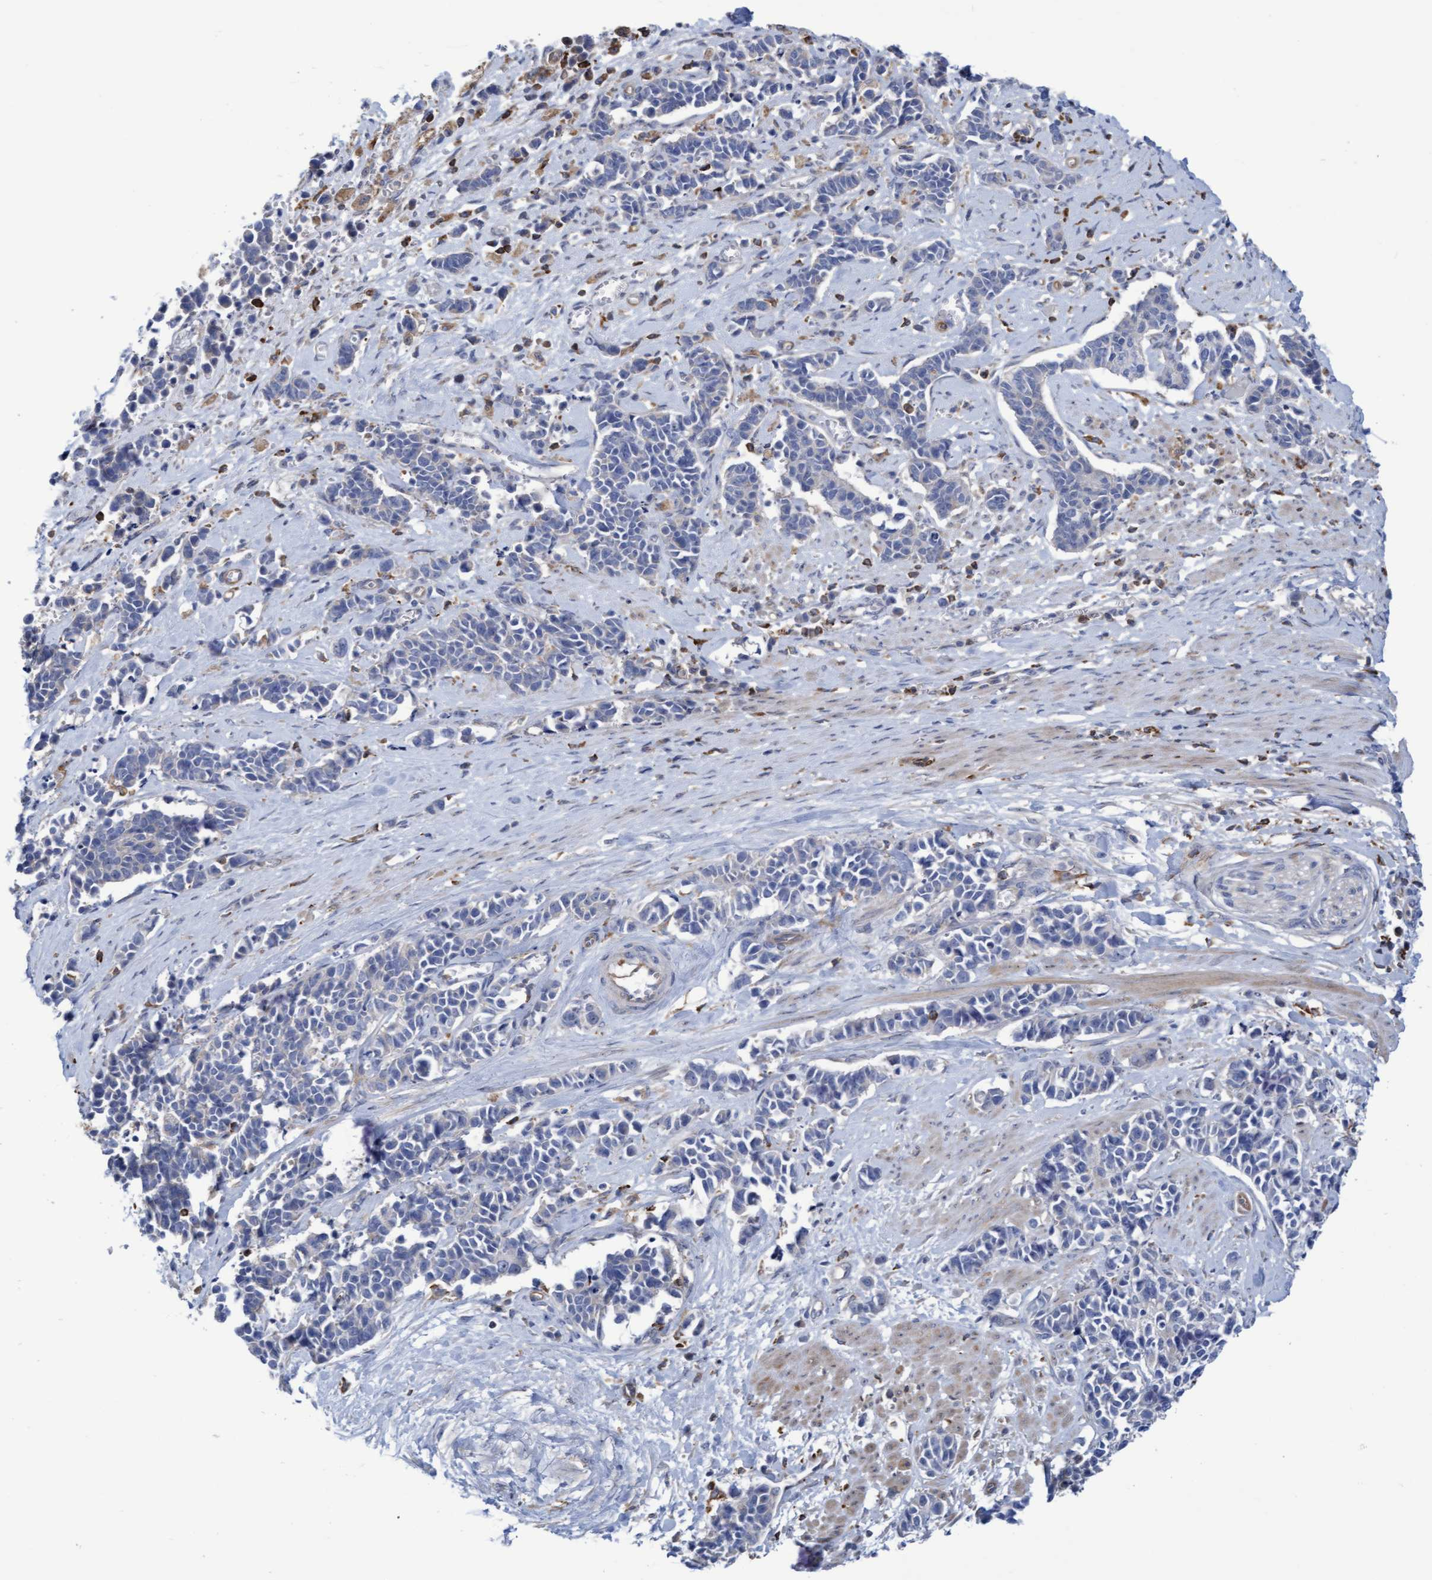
{"staining": {"intensity": "negative", "quantity": "none", "location": "none"}, "tissue": "cervical cancer", "cell_type": "Tumor cells", "image_type": "cancer", "snomed": [{"axis": "morphology", "description": "Squamous cell carcinoma, NOS"}, {"axis": "topography", "description": "Cervix"}], "caption": "Tumor cells show no significant expression in cervical squamous cell carcinoma.", "gene": "FNBP1", "patient": {"sex": "female", "age": 35}}